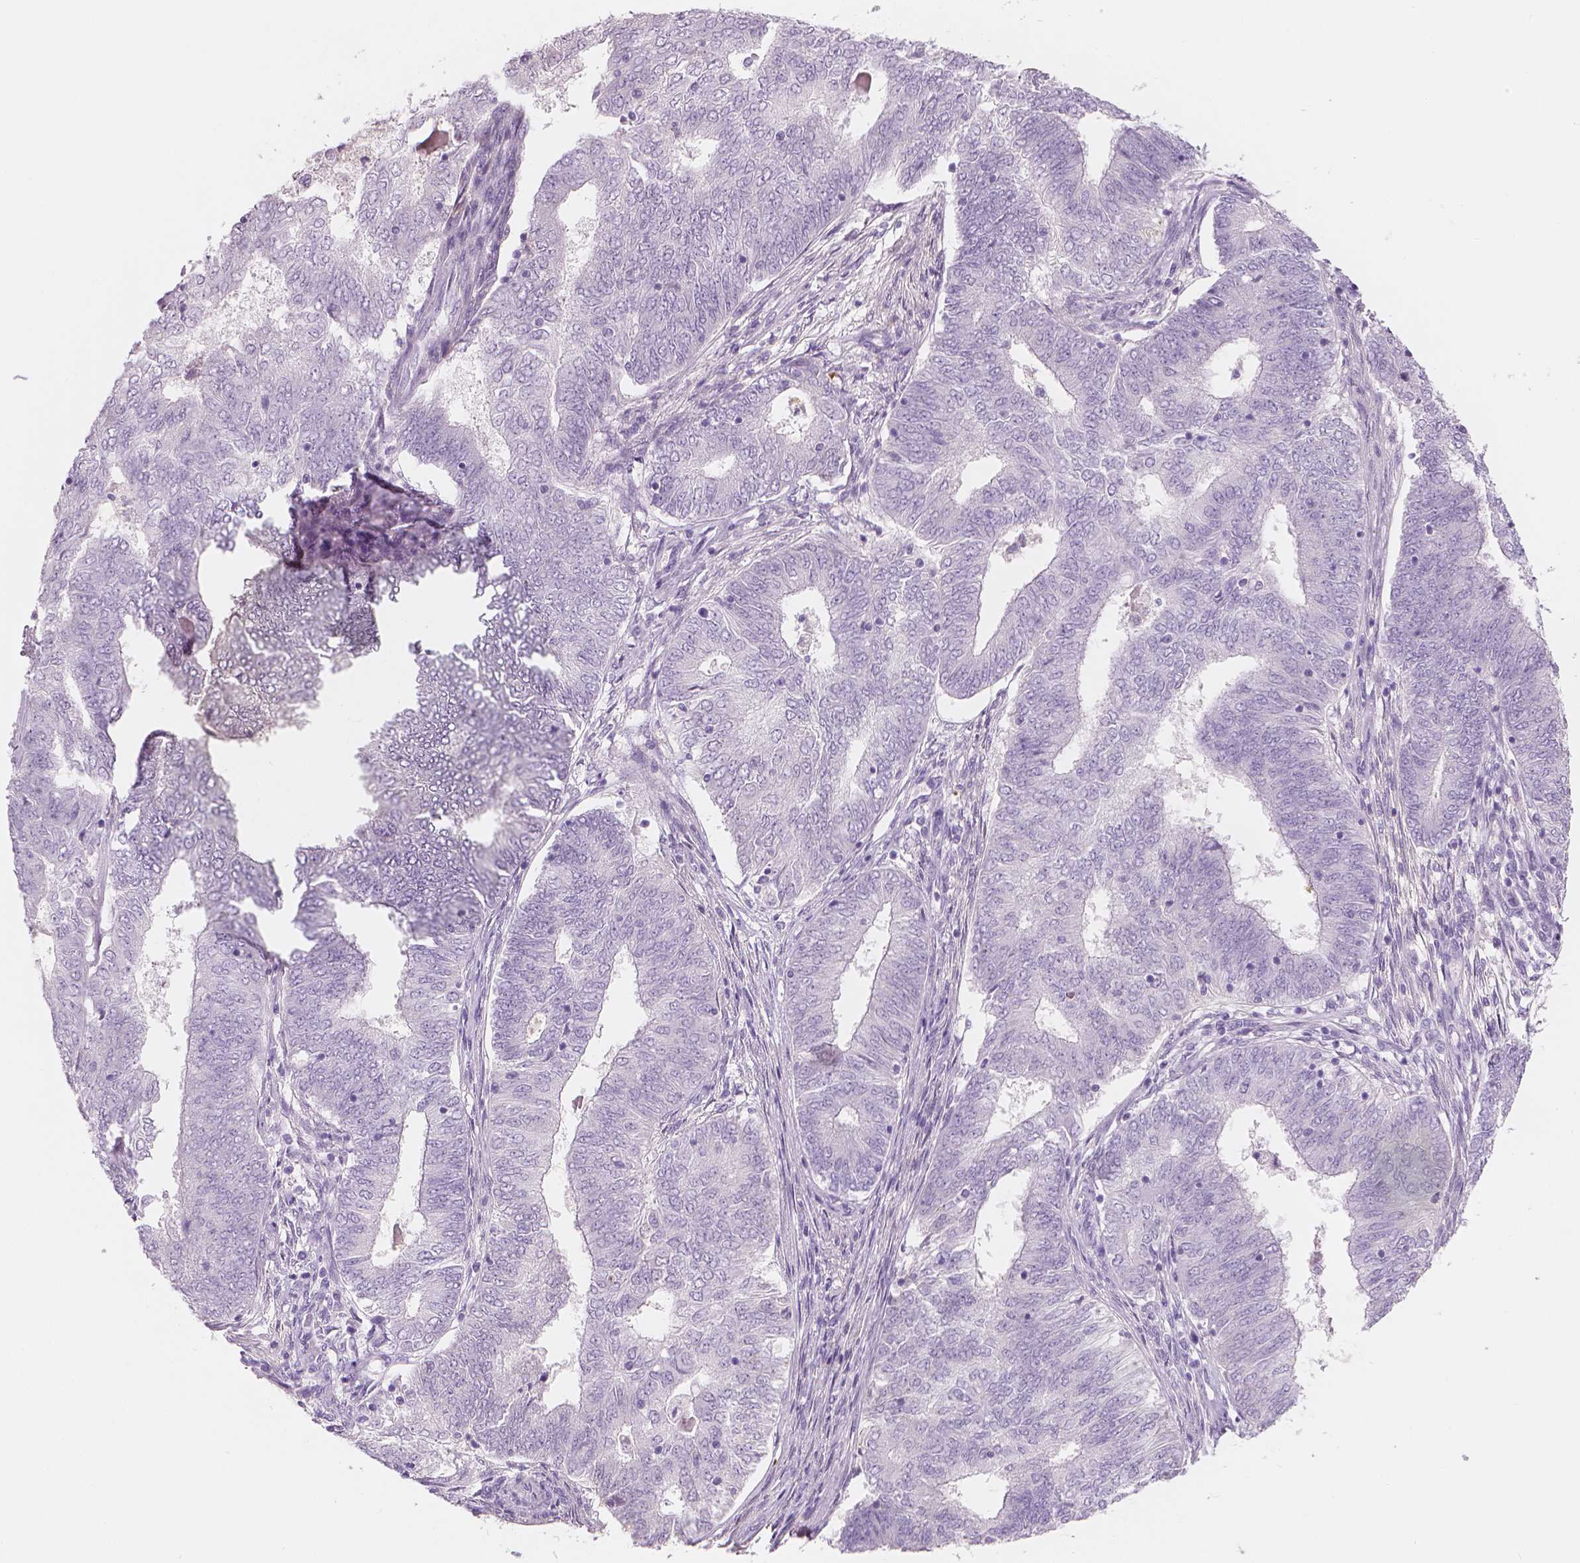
{"staining": {"intensity": "negative", "quantity": "none", "location": "none"}, "tissue": "endometrial cancer", "cell_type": "Tumor cells", "image_type": "cancer", "snomed": [{"axis": "morphology", "description": "Adenocarcinoma, NOS"}, {"axis": "topography", "description": "Endometrium"}], "caption": "Immunohistochemical staining of adenocarcinoma (endometrial) exhibits no significant staining in tumor cells.", "gene": "APOA4", "patient": {"sex": "female", "age": 62}}